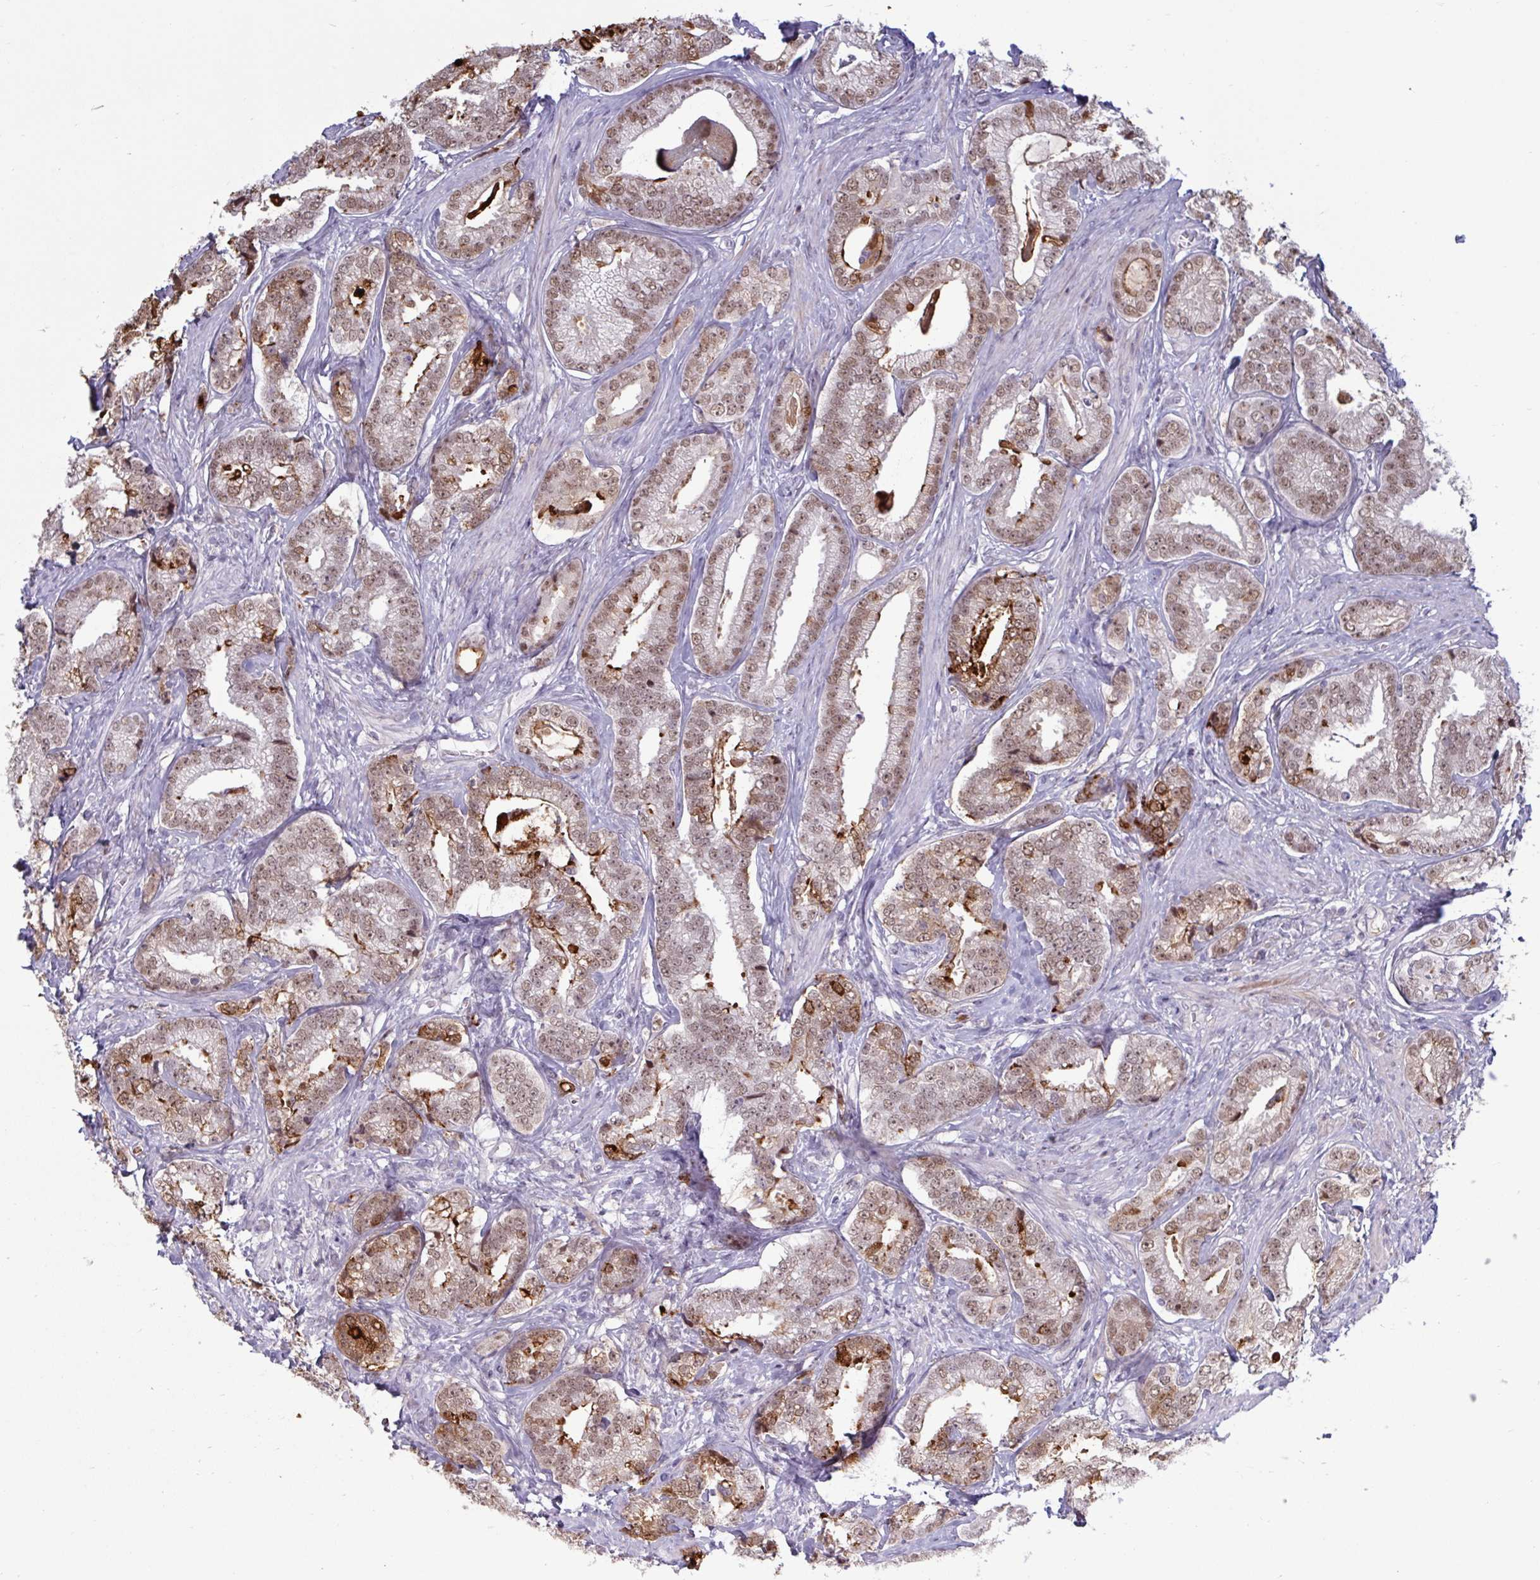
{"staining": {"intensity": "moderate", "quantity": ">75%", "location": "nuclear"}, "tissue": "prostate cancer", "cell_type": "Tumor cells", "image_type": "cancer", "snomed": [{"axis": "morphology", "description": "Adenocarcinoma, Low grade"}, {"axis": "topography", "description": "Prostate"}], "caption": "Moderate nuclear positivity for a protein is present in about >75% of tumor cells of prostate cancer (low-grade adenocarcinoma) using IHC.", "gene": "MSMB", "patient": {"sex": "male", "age": 63}}